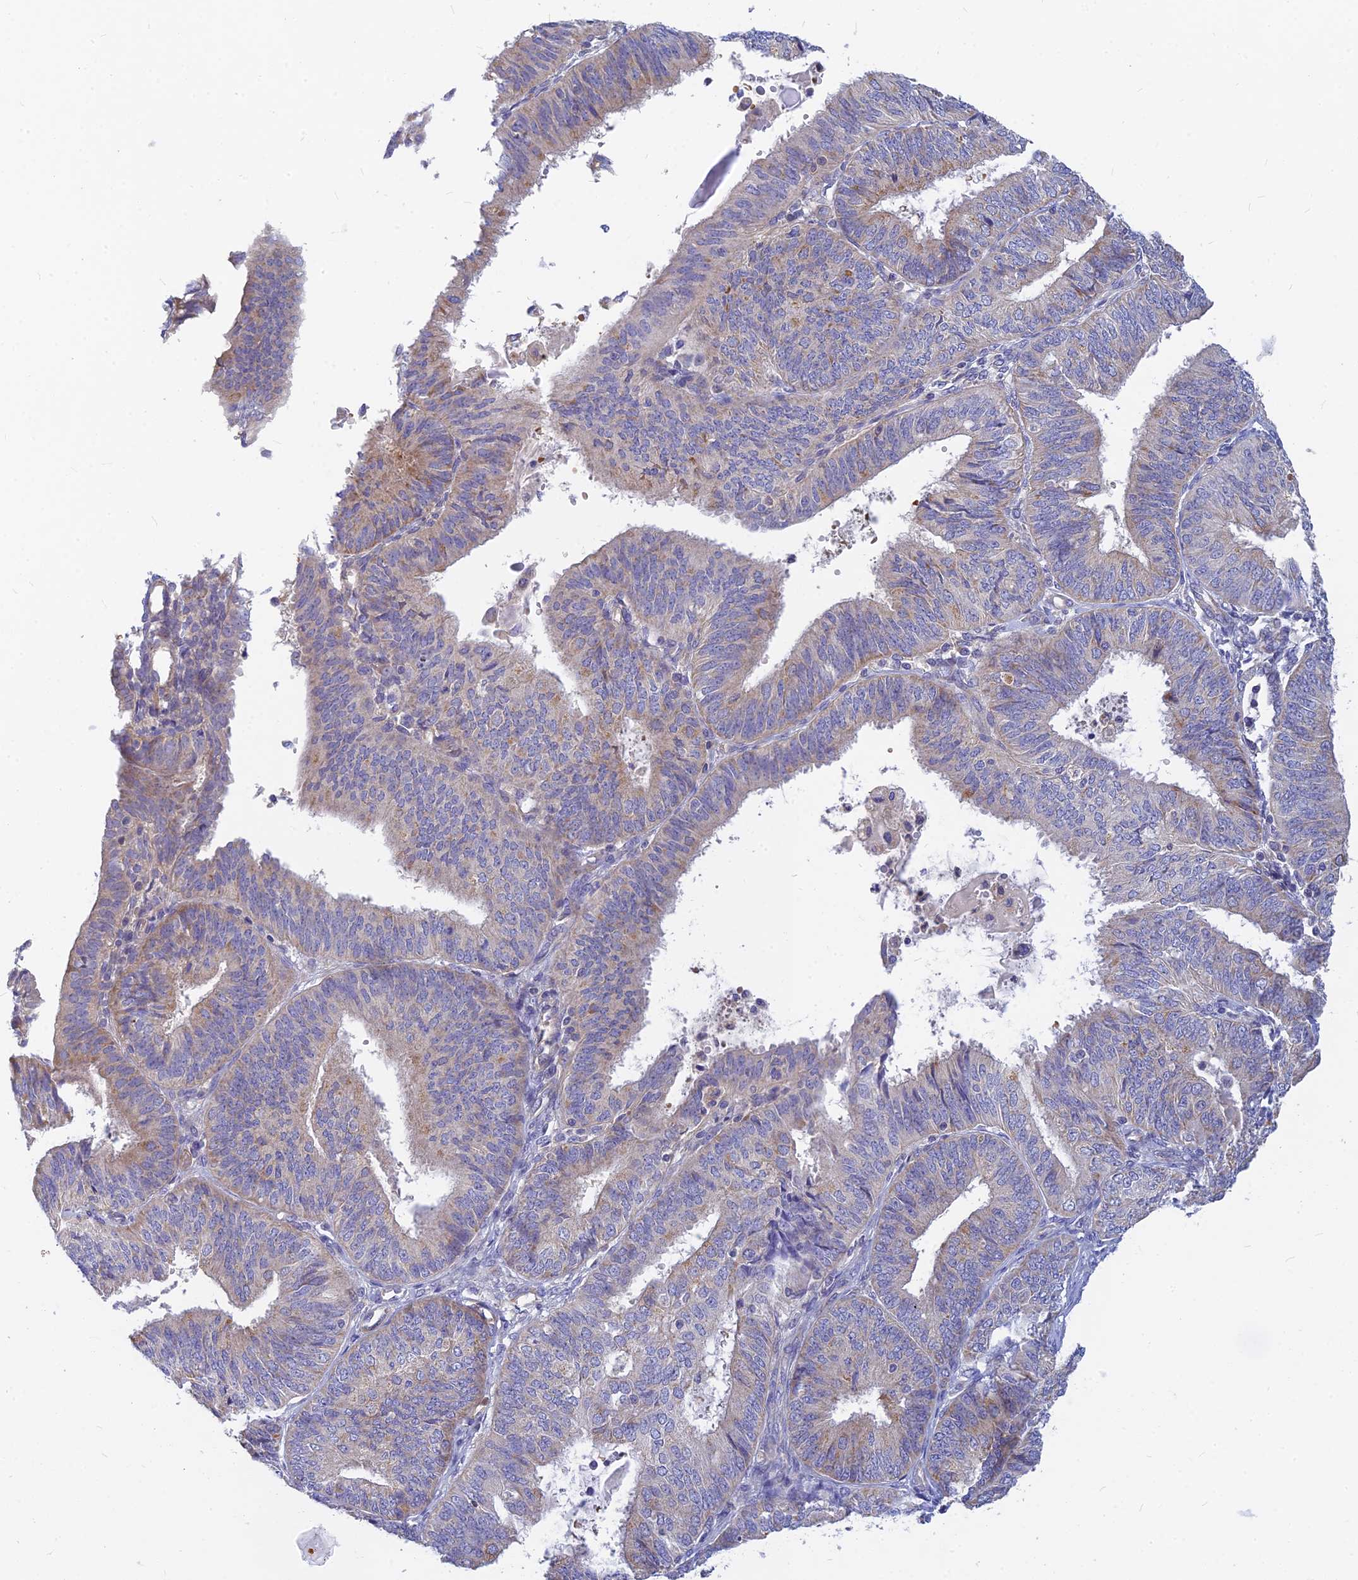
{"staining": {"intensity": "weak", "quantity": "<25%", "location": "cytoplasmic/membranous"}, "tissue": "endometrial cancer", "cell_type": "Tumor cells", "image_type": "cancer", "snomed": [{"axis": "morphology", "description": "Adenocarcinoma, NOS"}, {"axis": "topography", "description": "Endometrium"}], "caption": "Endometrial cancer (adenocarcinoma) was stained to show a protein in brown. There is no significant positivity in tumor cells.", "gene": "CACNA1B", "patient": {"sex": "female", "age": 58}}